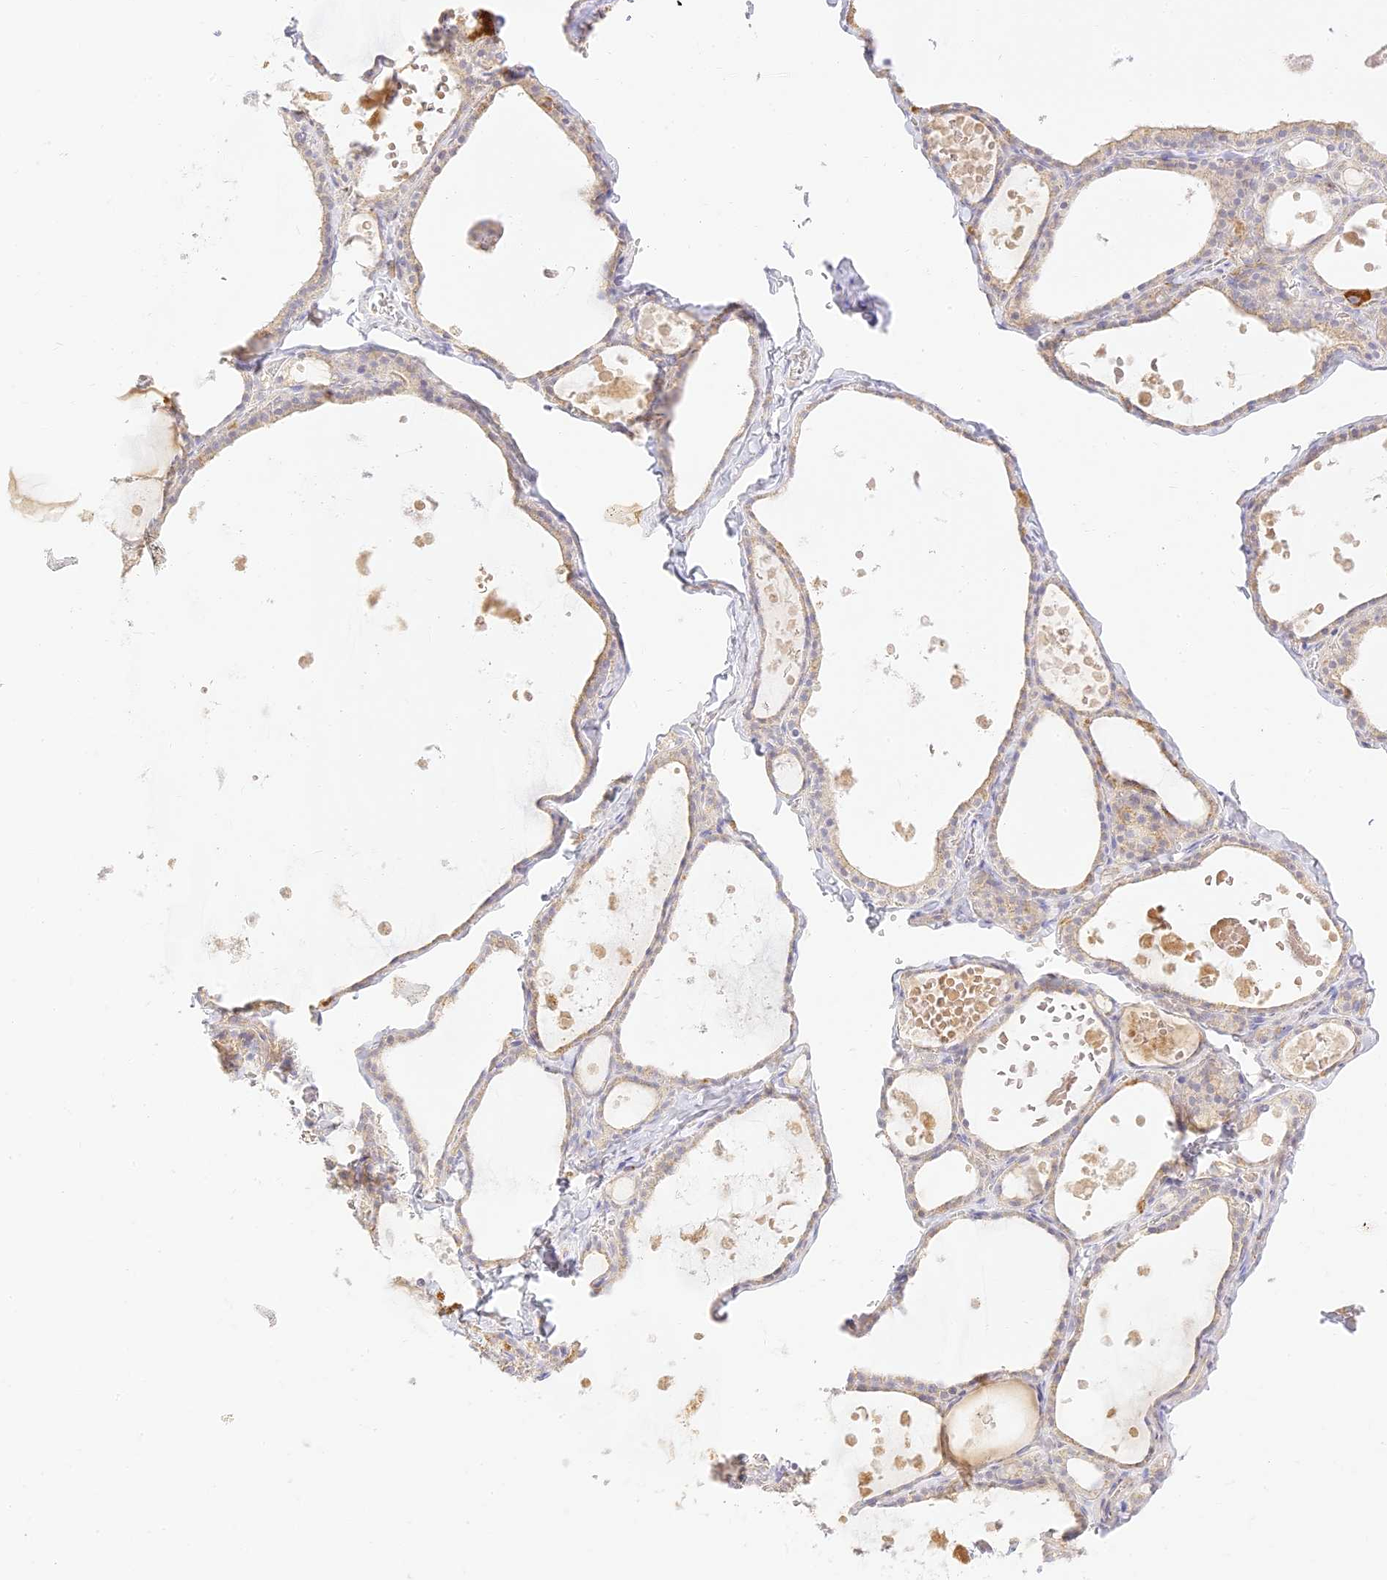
{"staining": {"intensity": "weak", "quantity": "25%-75%", "location": "cytoplasmic/membranous"}, "tissue": "thyroid gland", "cell_type": "Glandular cells", "image_type": "normal", "snomed": [{"axis": "morphology", "description": "Normal tissue, NOS"}, {"axis": "topography", "description": "Thyroid gland"}], "caption": "Immunohistochemistry histopathology image of unremarkable human thyroid gland stained for a protein (brown), which shows low levels of weak cytoplasmic/membranous positivity in approximately 25%-75% of glandular cells.", "gene": "LRRC15", "patient": {"sex": "male", "age": 56}}